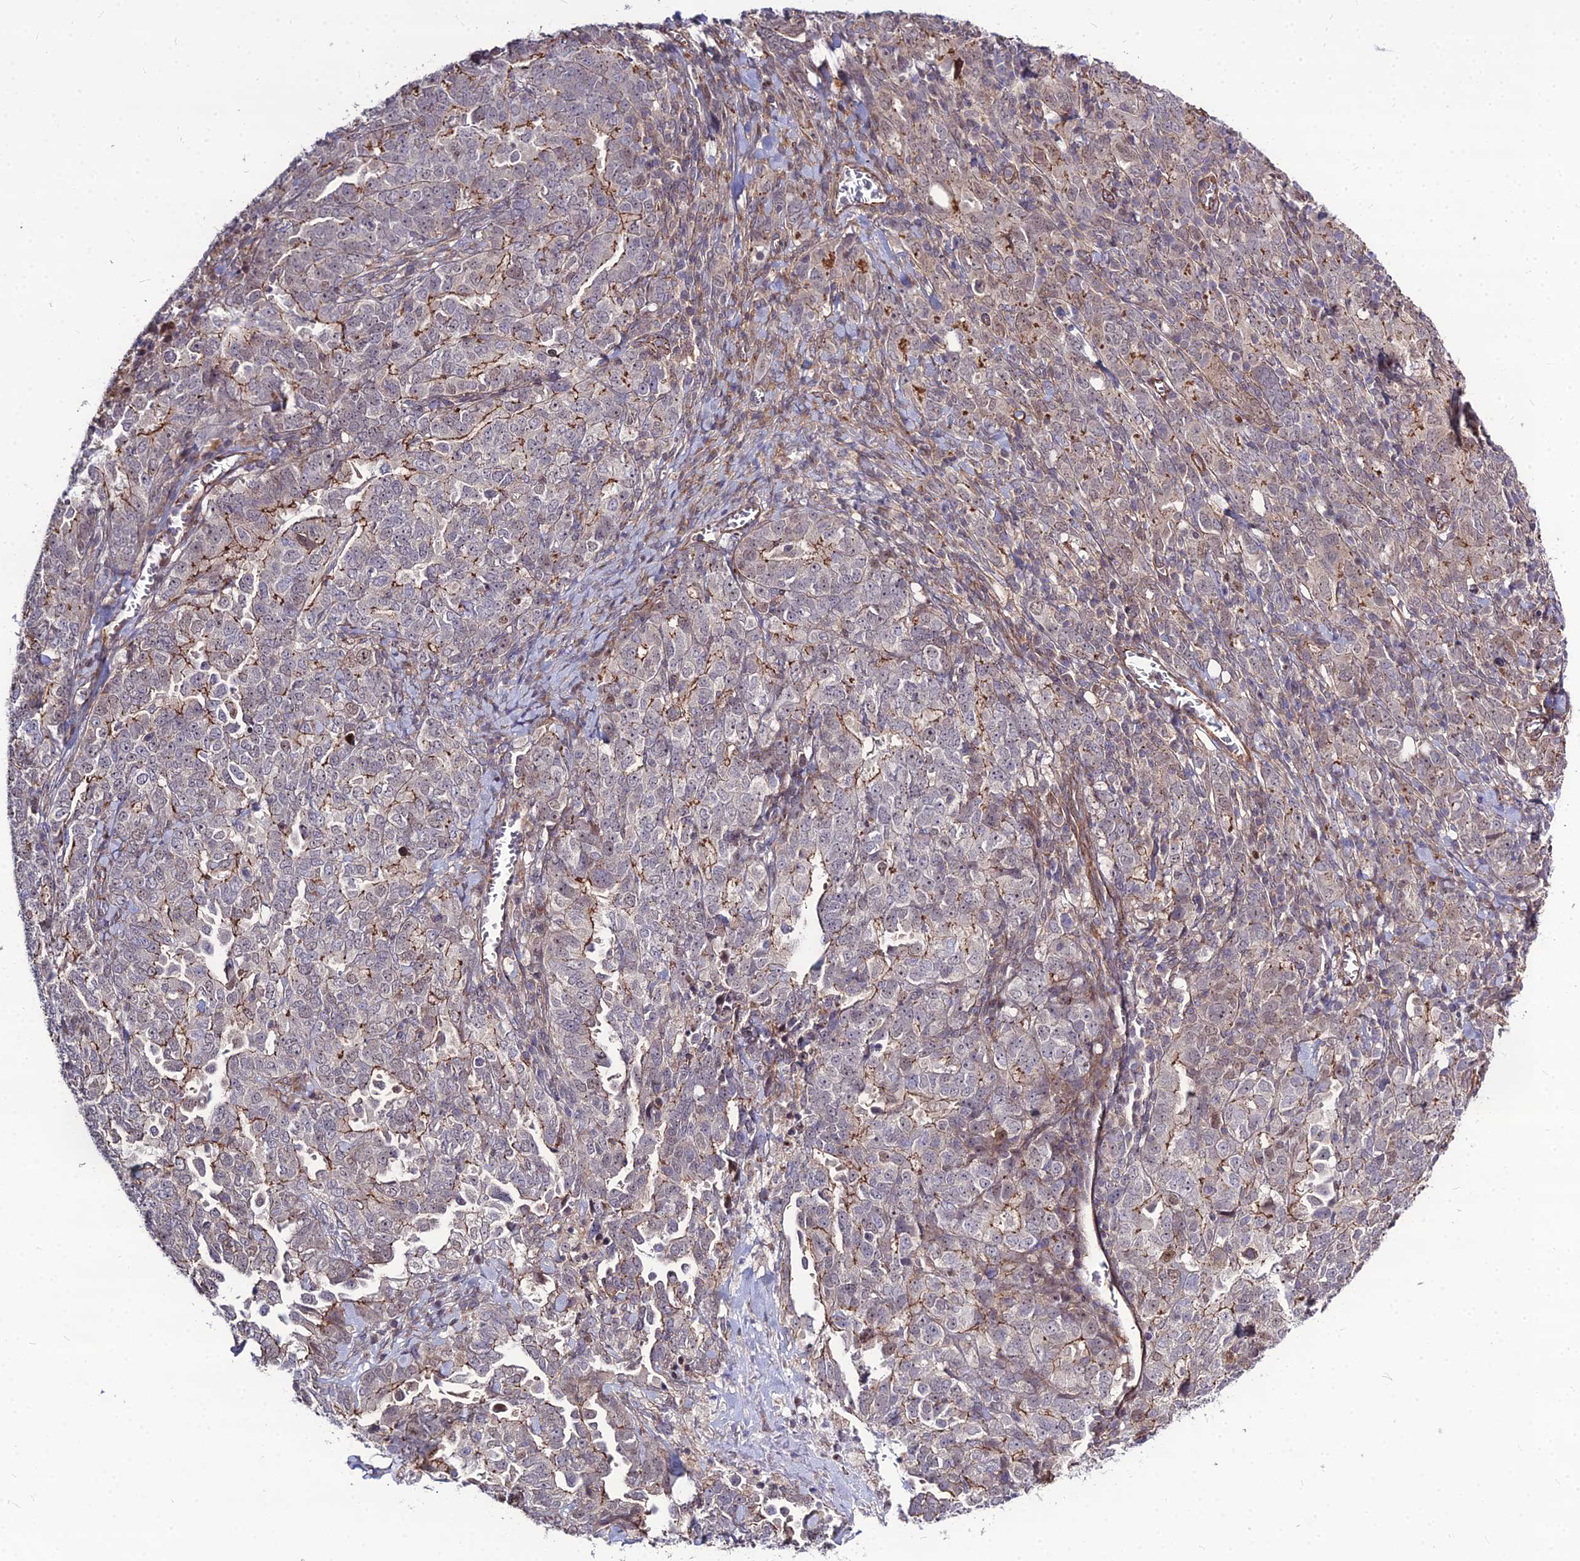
{"staining": {"intensity": "weak", "quantity": "25%-75%", "location": "cytoplasmic/membranous,nuclear"}, "tissue": "ovarian cancer", "cell_type": "Tumor cells", "image_type": "cancer", "snomed": [{"axis": "morphology", "description": "Carcinoma, endometroid"}, {"axis": "topography", "description": "Ovary"}], "caption": "Immunohistochemical staining of ovarian endometroid carcinoma demonstrates low levels of weak cytoplasmic/membranous and nuclear staining in approximately 25%-75% of tumor cells.", "gene": "TSPYL2", "patient": {"sex": "female", "age": 62}}